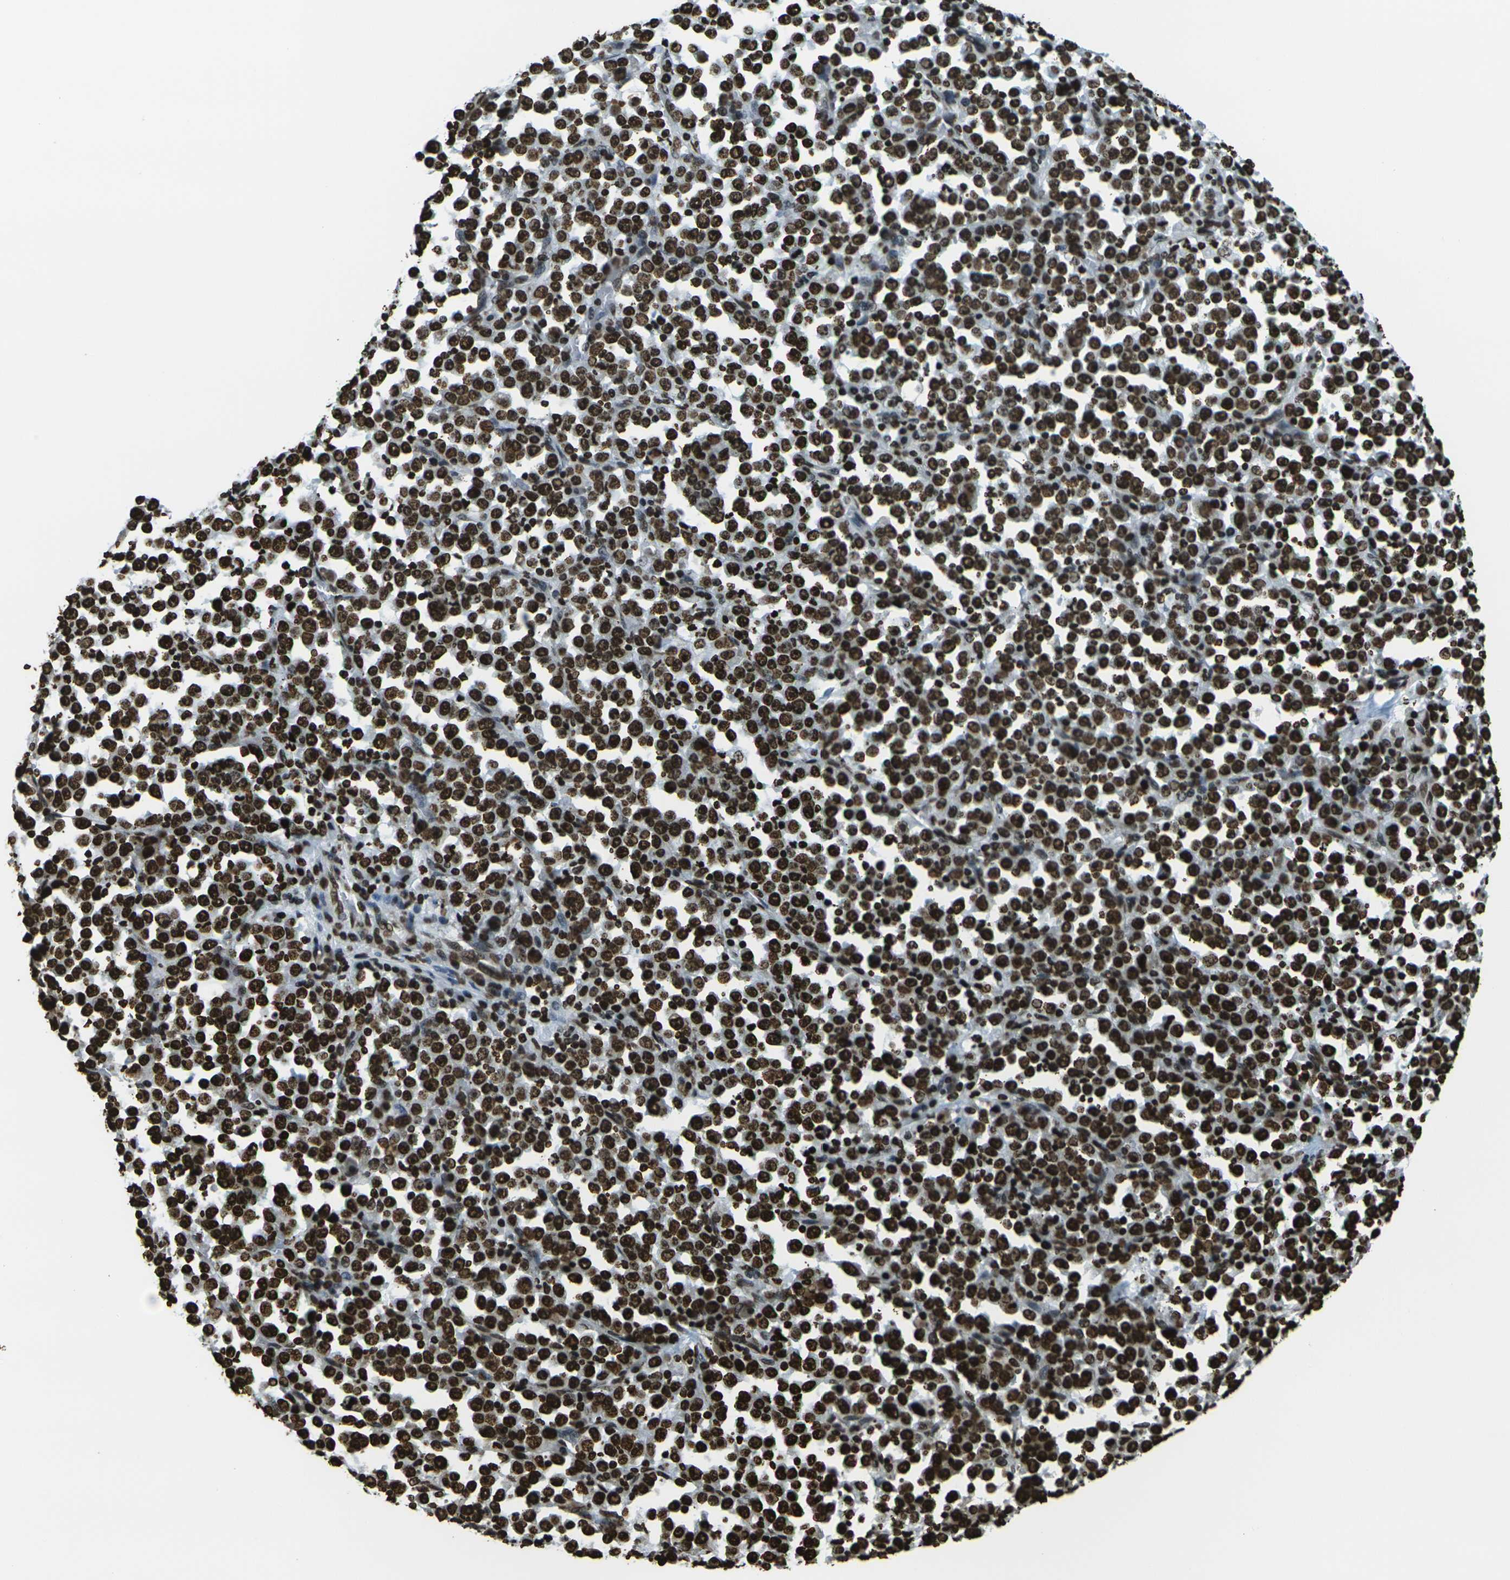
{"staining": {"intensity": "strong", "quantity": ">75%", "location": "nuclear"}, "tissue": "stomach cancer", "cell_type": "Tumor cells", "image_type": "cancer", "snomed": [{"axis": "morphology", "description": "Normal tissue, NOS"}, {"axis": "morphology", "description": "Adenocarcinoma, NOS"}, {"axis": "topography", "description": "Stomach, upper"}, {"axis": "topography", "description": "Stomach"}], "caption": "Protein expression analysis of stomach cancer exhibits strong nuclear expression in about >75% of tumor cells. (DAB (3,3'-diaminobenzidine) = brown stain, brightfield microscopy at high magnification).", "gene": "H1-2", "patient": {"sex": "male", "age": 59}}